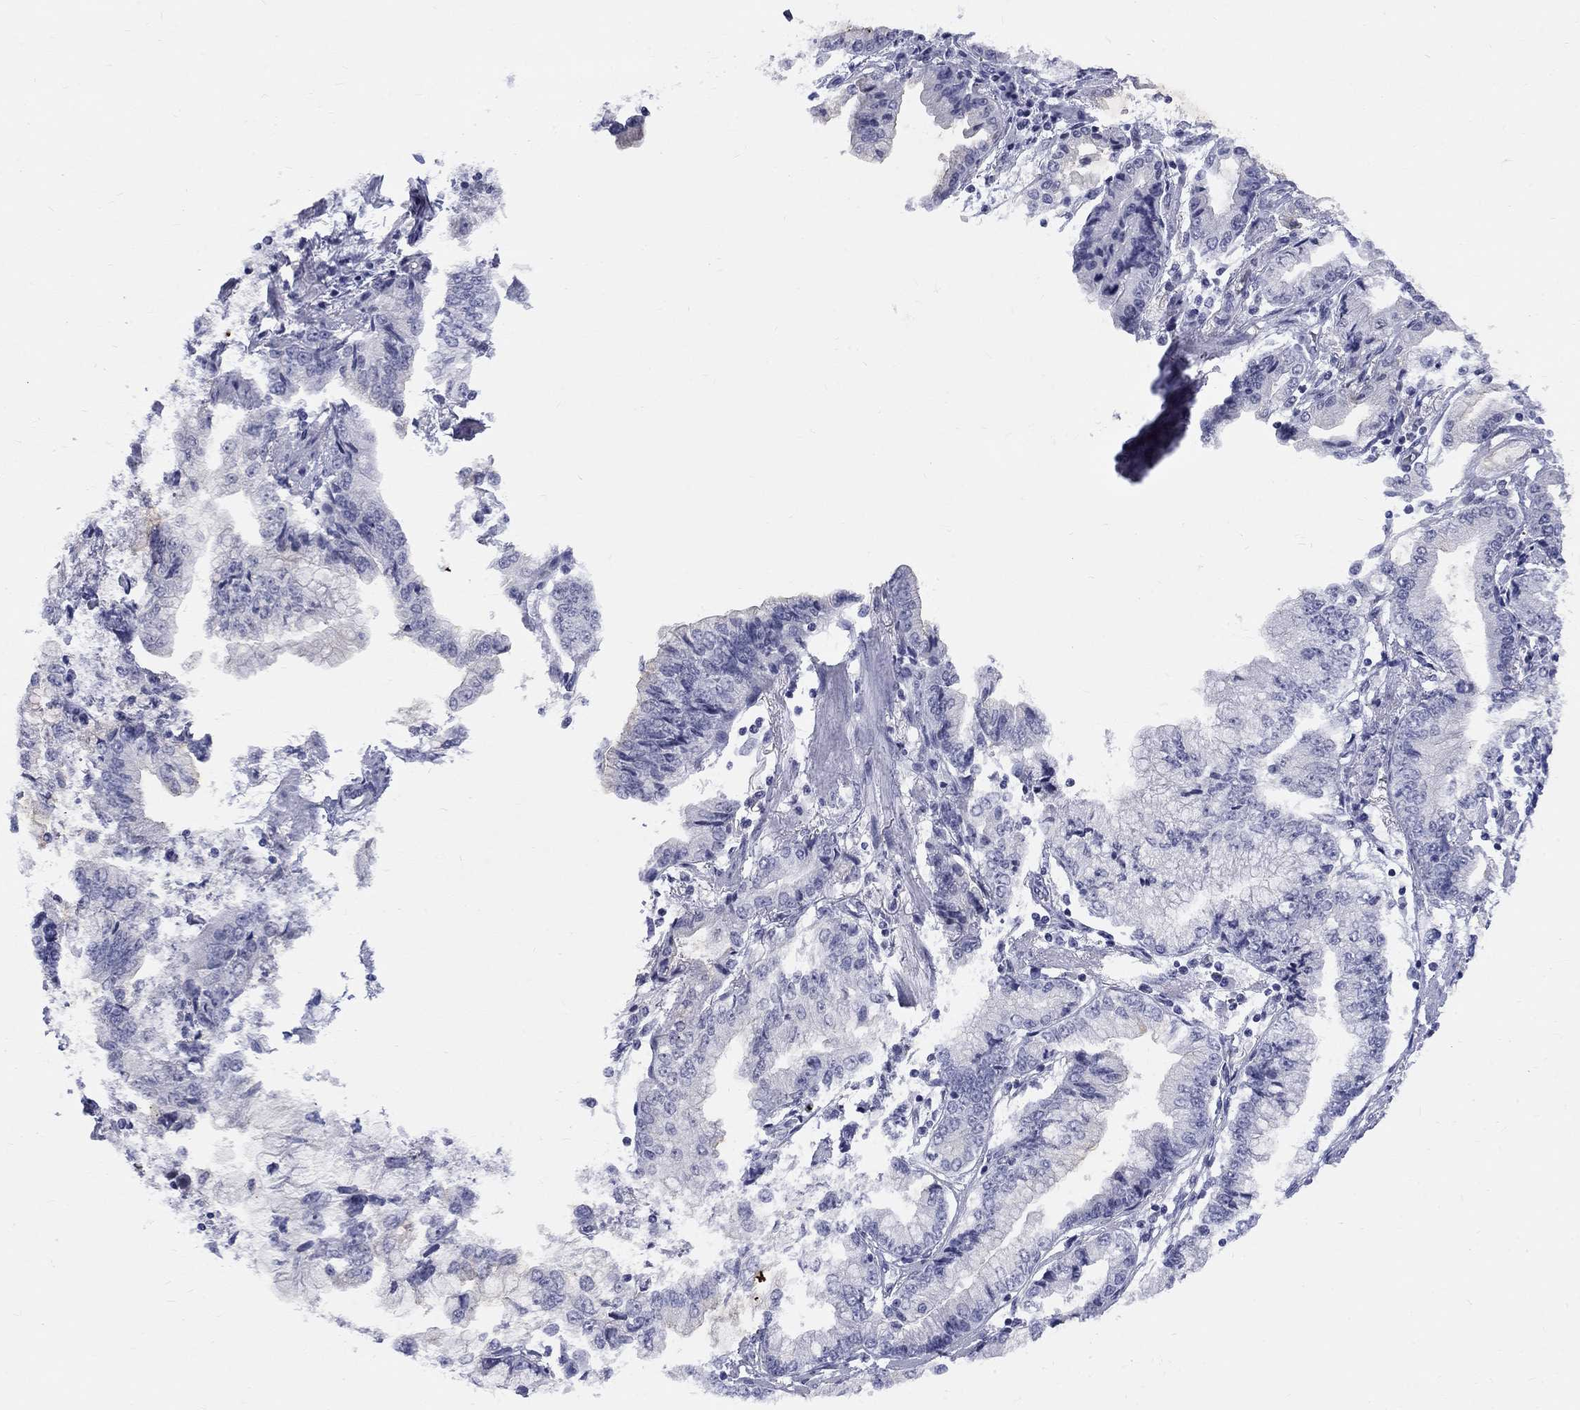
{"staining": {"intensity": "negative", "quantity": "none", "location": "none"}, "tissue": "stomach cancer", "cell_type": "Tumor cells", "image_type": "cancer", "snomed": [{"axis": "morphology", "description": "Adenocarcinoma, NOS"}, {"axis": "topography", "description": "Stomach, upper"}], "caption": "IHC photomicrograph of stomach cancer (adenocarcinoma) stained for a protein (brown), which displays no staining in tumor cells.", "gene": "DMTN", "patient": {"sex": "female", "age": 74}}